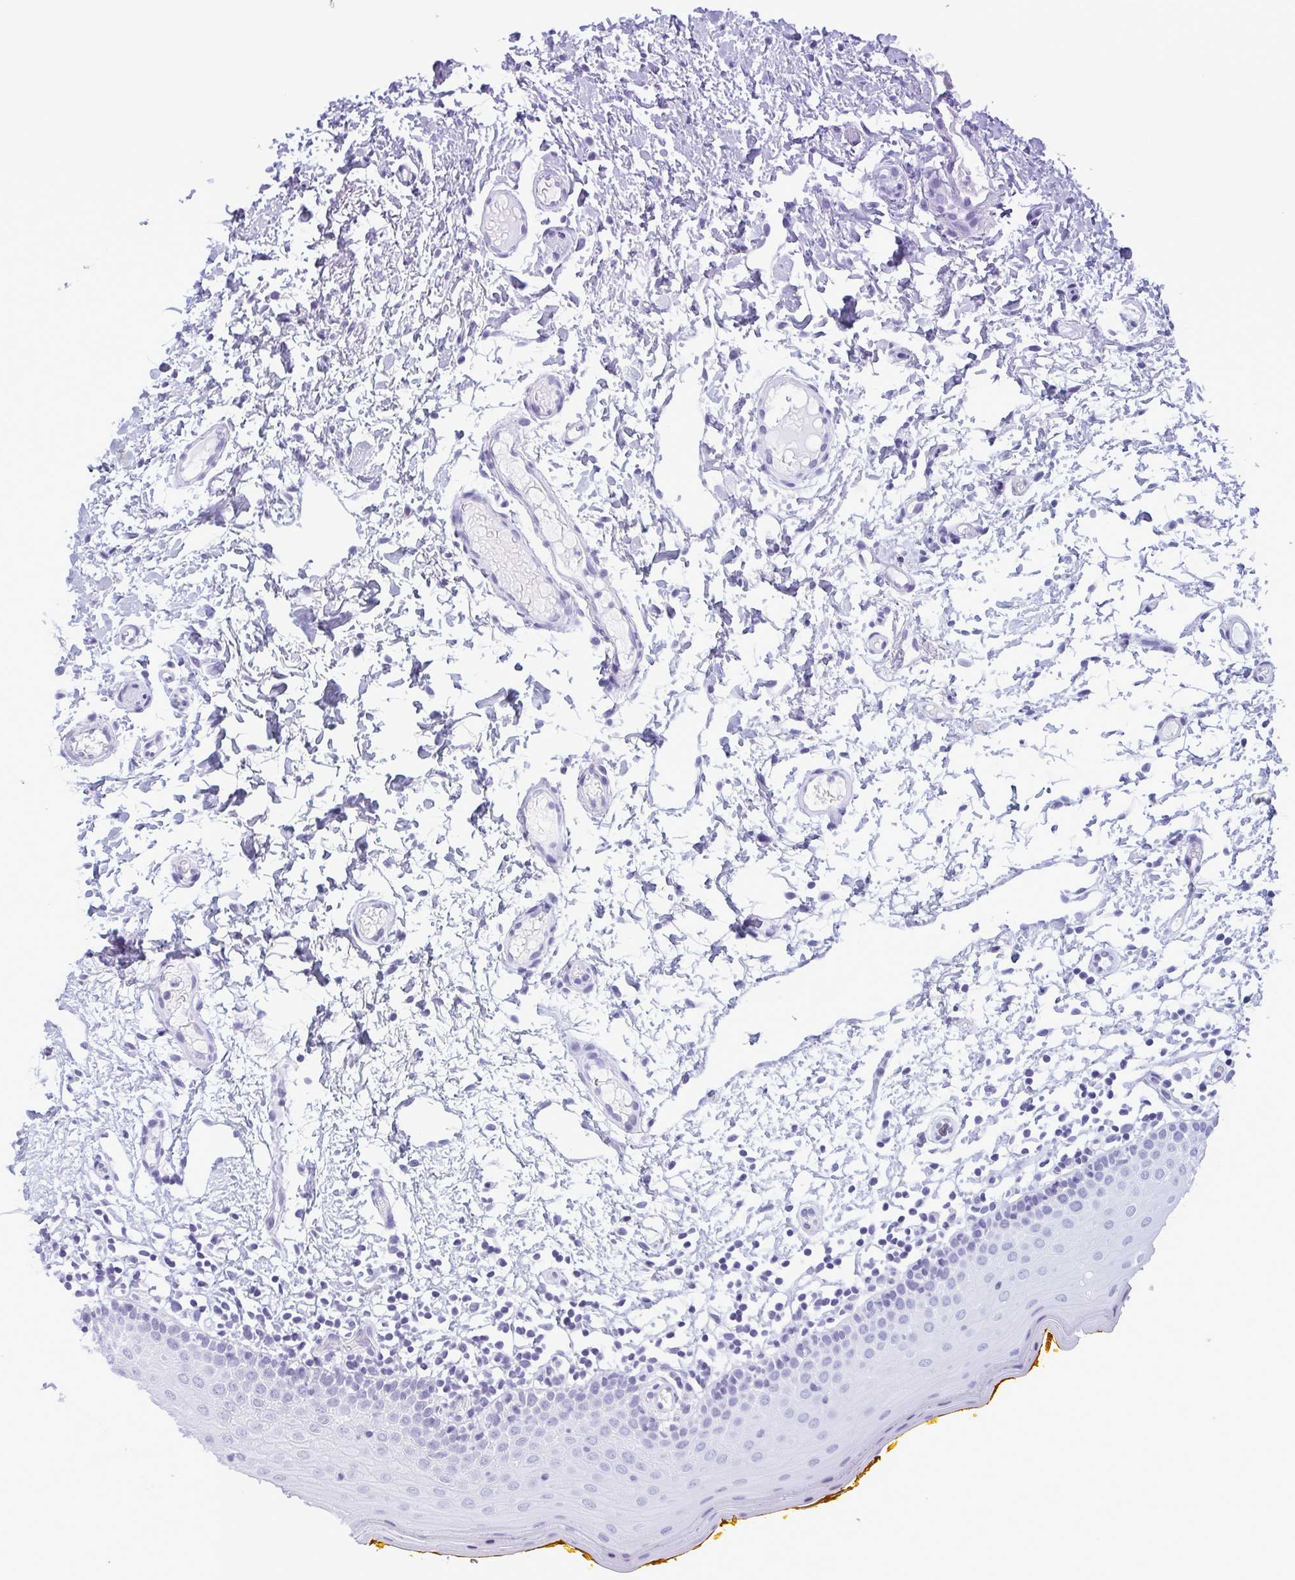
{"staining": {"intensity": "negative", "quantity": "none", "location": "none"}, "tissue": "oral mucosa", "cell_type": "Squamous epithelial cells", "image_type": "normal", "snomed": [{"axis": "morphology", "description": "Normal tissue, NOS"}, {"axis": "topography", "description": "Oral tissue"}, {"axis": "topography", "description": "Tounge, NOS"}], "caption": "Squamous epithelial cells show no significant expression in normal oral mucosa. (Immunohistochemistry (ihc), brightfield microscopy, high magnification).", "gene": "ECM1", "patient": {"sex": "female", "age": 58}}